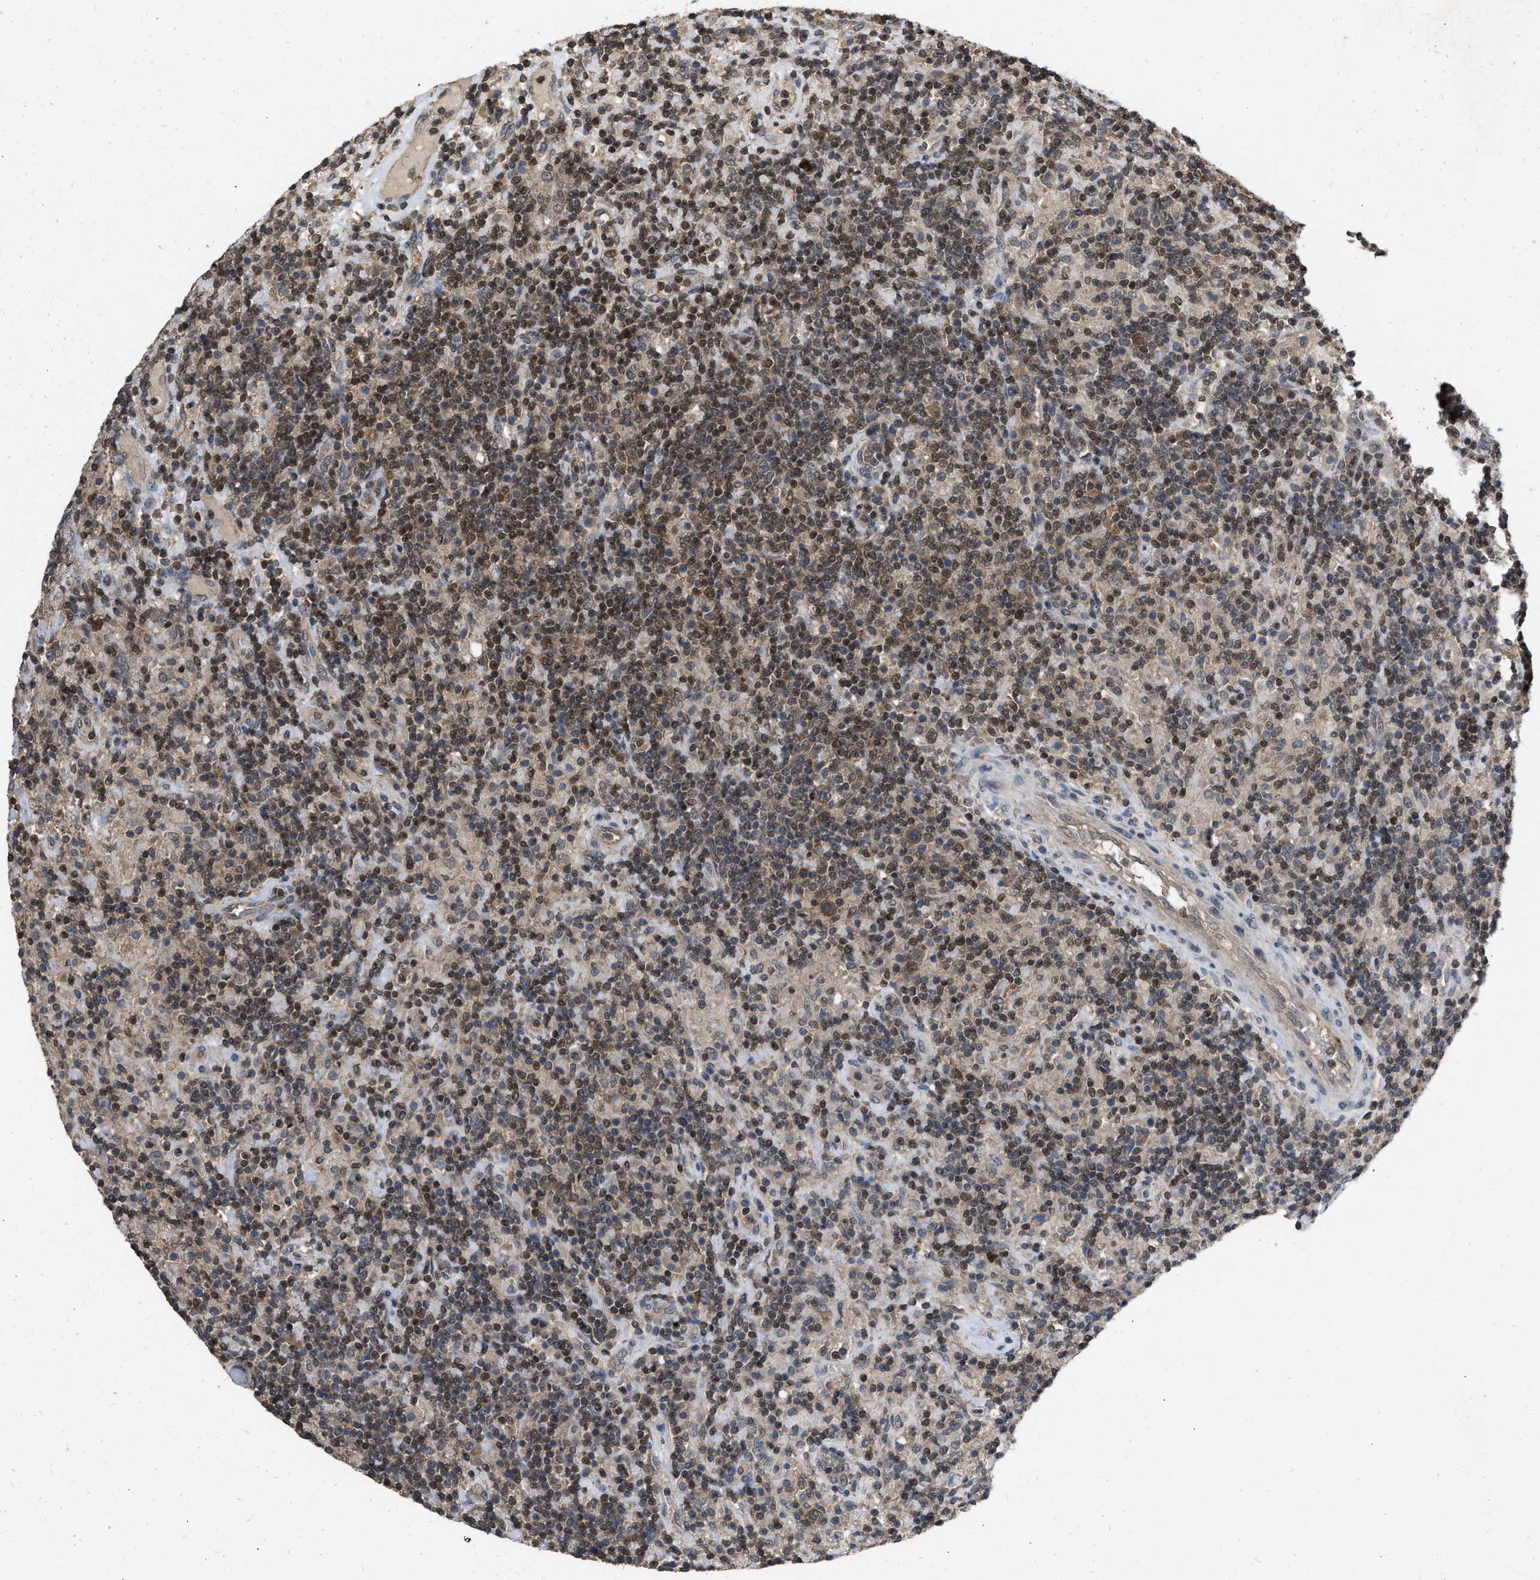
{"staining": {"intensity": "moderate", "quantity": ">75%", "location": "nuclear"}, "tissue": "lymphoma", "cell_type": "Tumor cells", "image_type": "cancer", "snomed": [{"axis": "morphology", "description": "Hodgkin's disease, NOS"}, {"axis": "topography", "description": "Lymph node"}], "caption": "Immunohistochemistry (IHC) micrograph of neoplastic tissue: Hodgkin's disease stained using immunohistochemistry shows medium levels of moderate protein expression localized specifically in the nuclear of tumor cells, appearing as a nuclear brown color.", "gene": "C9orf78", "patient": {"sex": "male", "age": 70}}